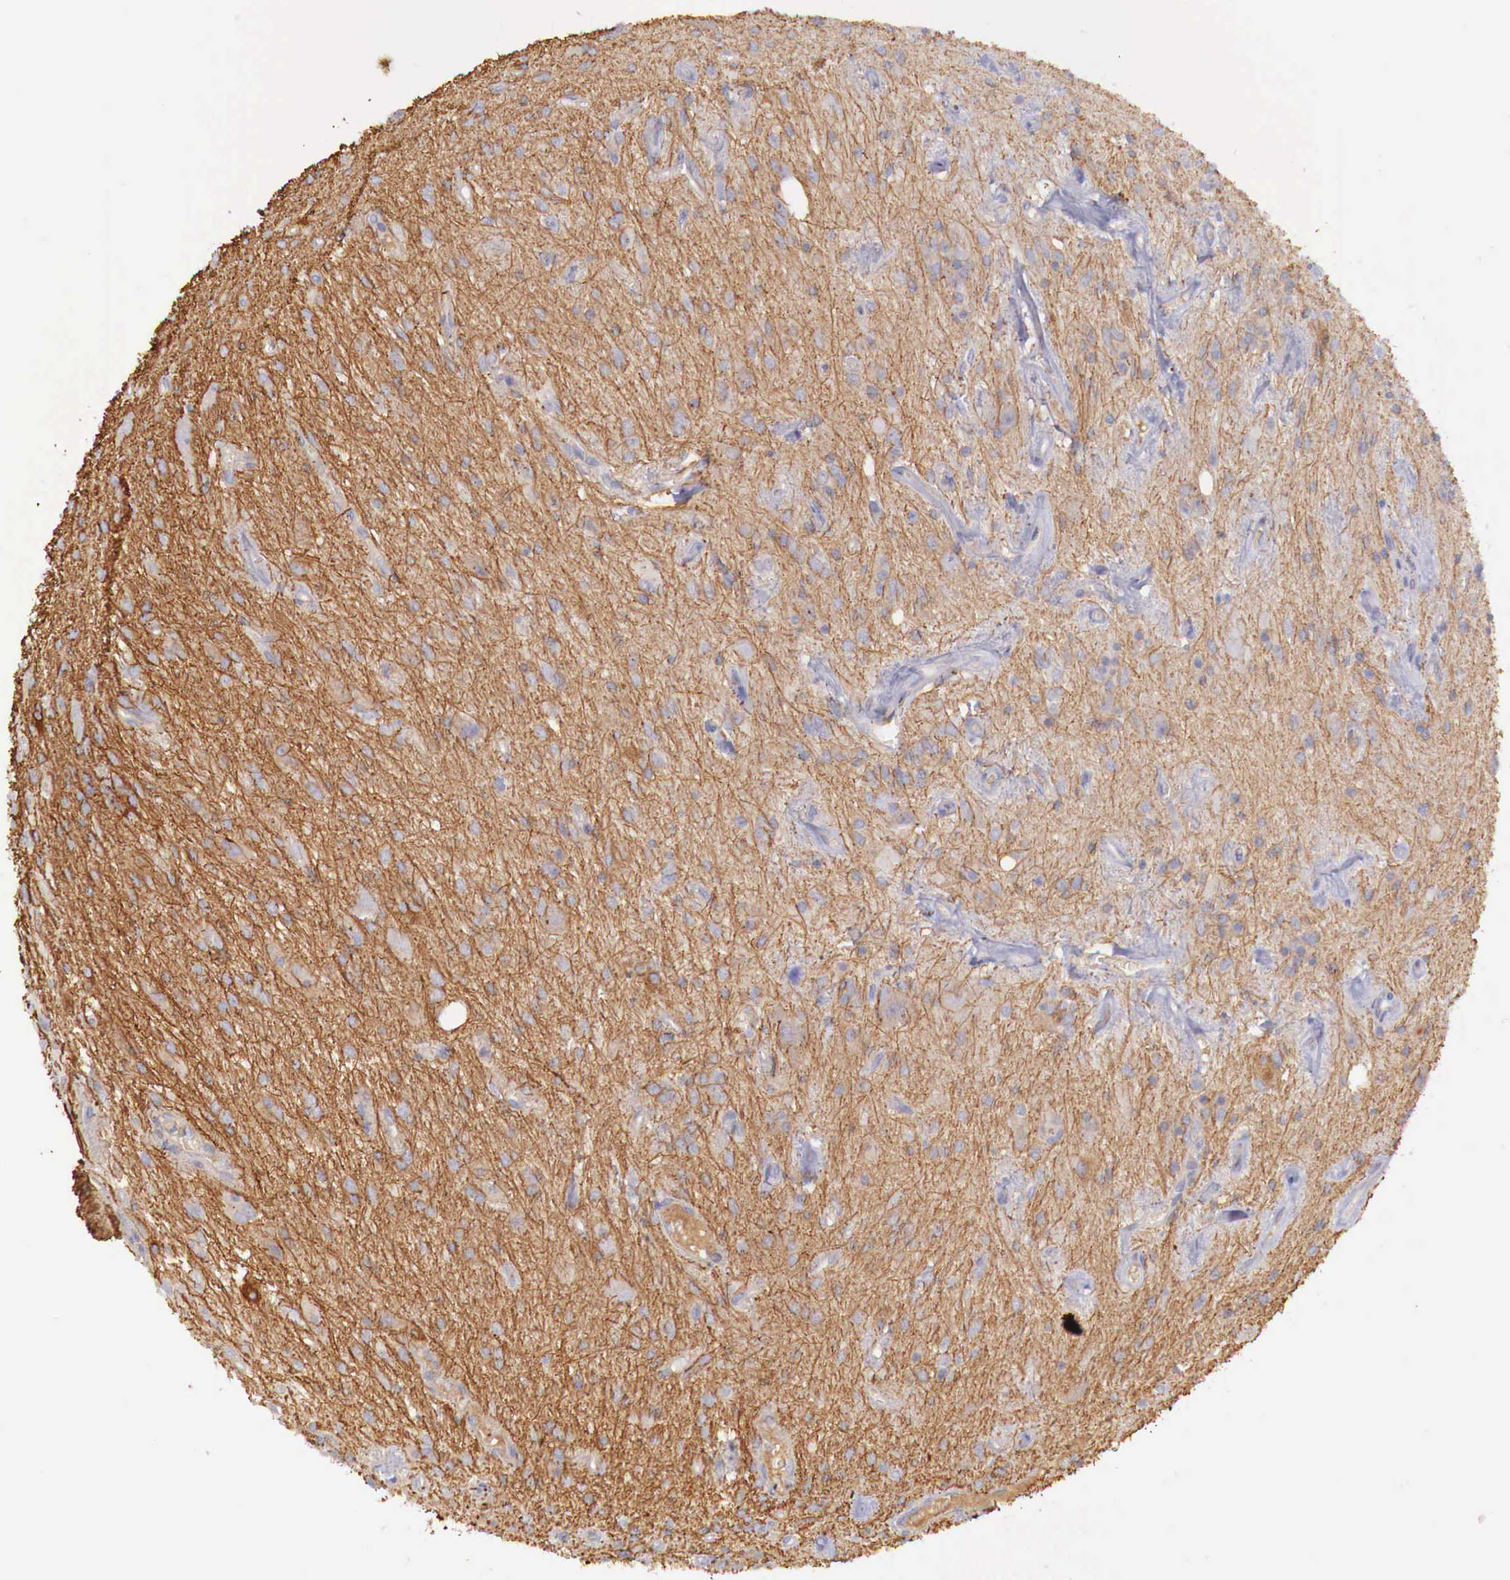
{"staining": {"intensity": "weak", "quantity": ">75%", "location": "cytoplasmic/membranous"}, "tissue": "glioma", "cell_type": "Tumor cells", "image_type": "cancer", "snomed": [{"axis": "morphology", "description": "Glioma, malignant, Low grade"}, {"axis": "topography", "description": "Brain"}], "caption": "Immunohistochemistry staining of malignant glioma (low-grade), which displays low levels of weak cytoplasmic/membranous expression in about >75% of tumor cells indicating weak cytoplasmic/membranous protein expression. The staining was performed using DAB (brown) for protein detection and nuclei were counterstained in hematoxylin (blue).", "gene": "KLHDC7B", "patient": {"sex": "female", "age": 15}}